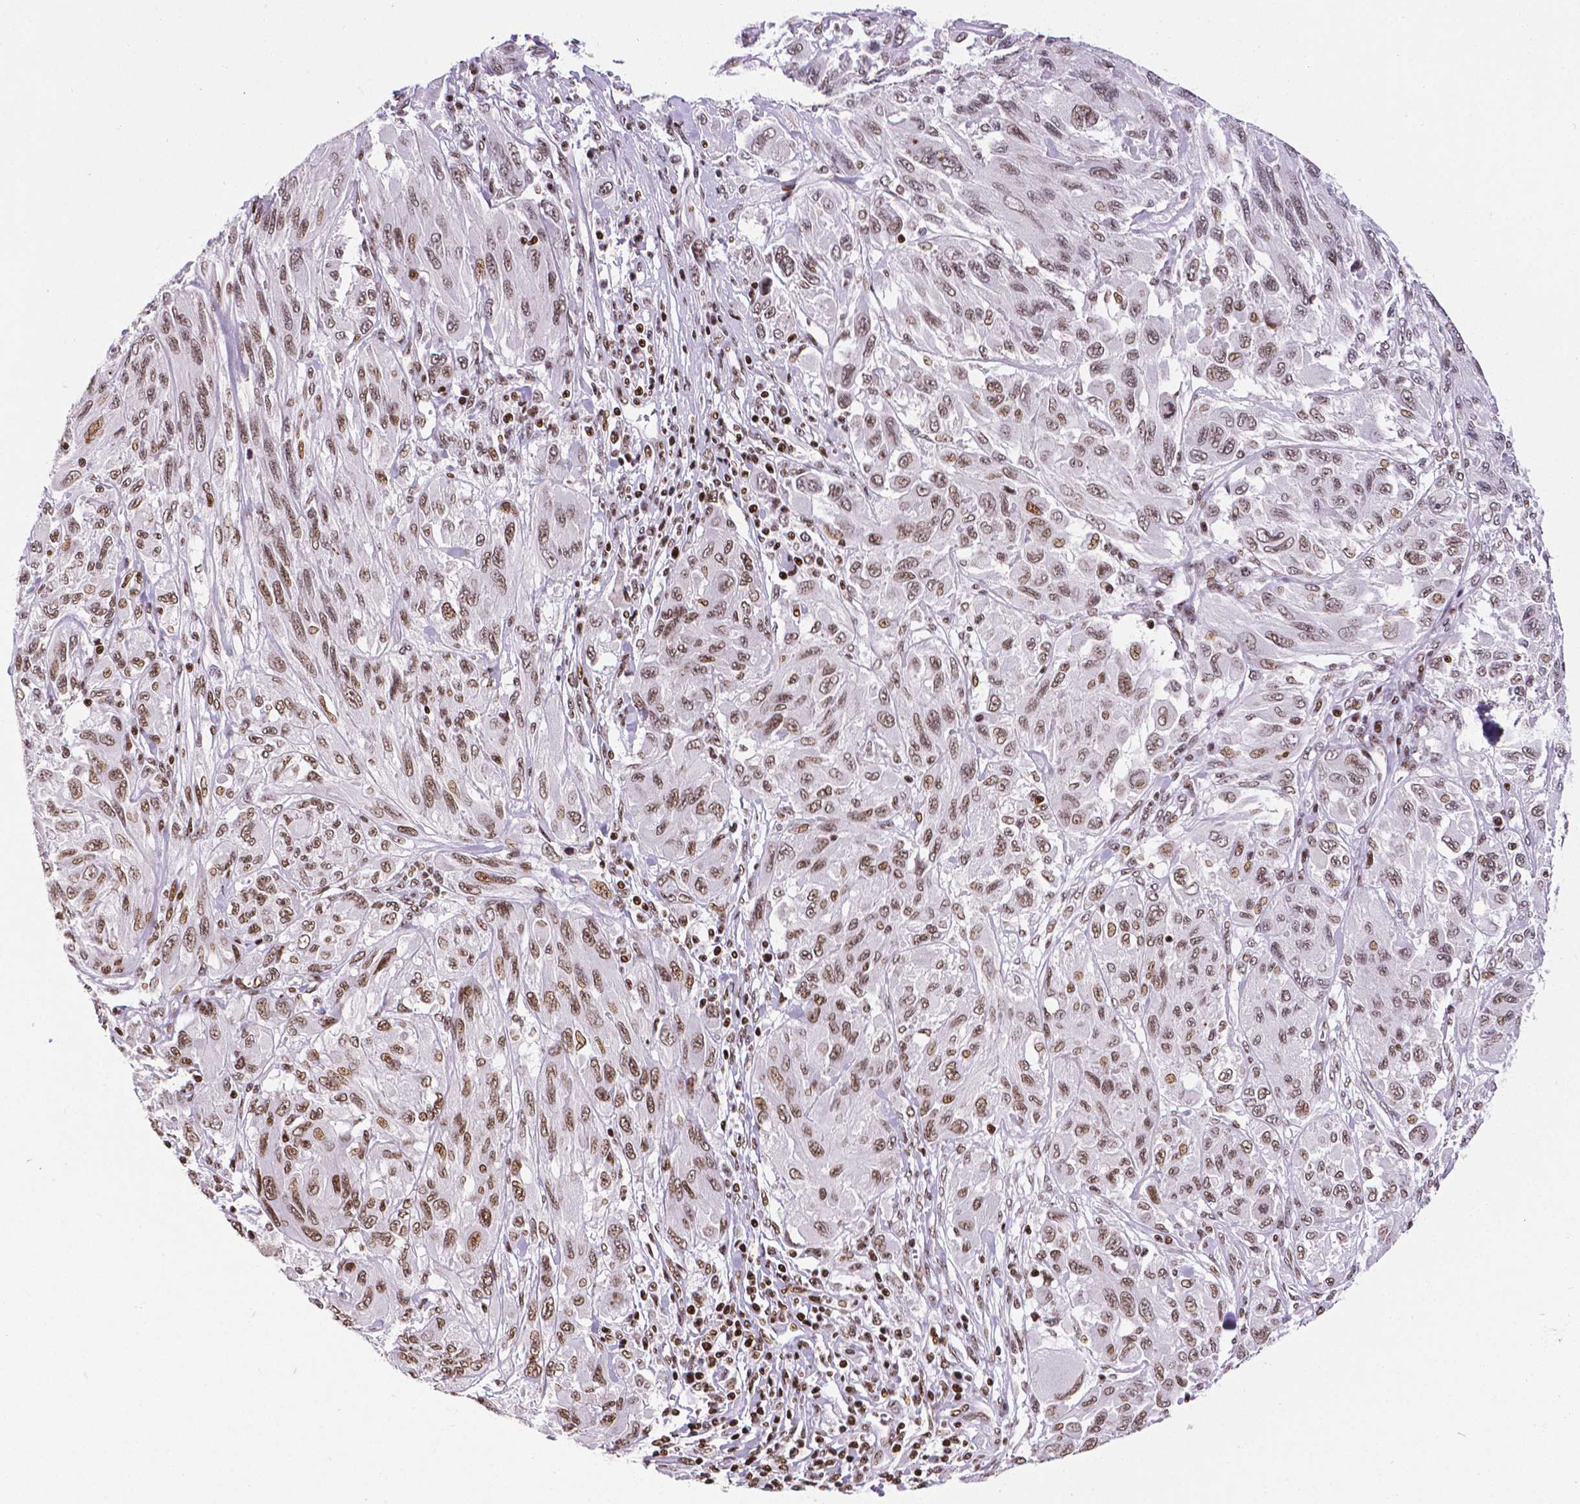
{"staining": {"intensity": "moderate", "quantity": ">75%", "location": "nuclear"}, "tissue": "melanoma", "cell_type": "Tumor cells", "image_type": "cancer", "snomed": [{"axis": "morphology", "description": "Malignant melanoma, NOS"}, {"axis": "topography", "description": "Skin"}], "caption": "There is medium levels of moderate nuclear positivity in tumor cells of malignant melanoma, as demonstrated by immunohistochemical staining (brown color).", "gene": "CTCF", "patient": {"sex": "female", "age": 91}}